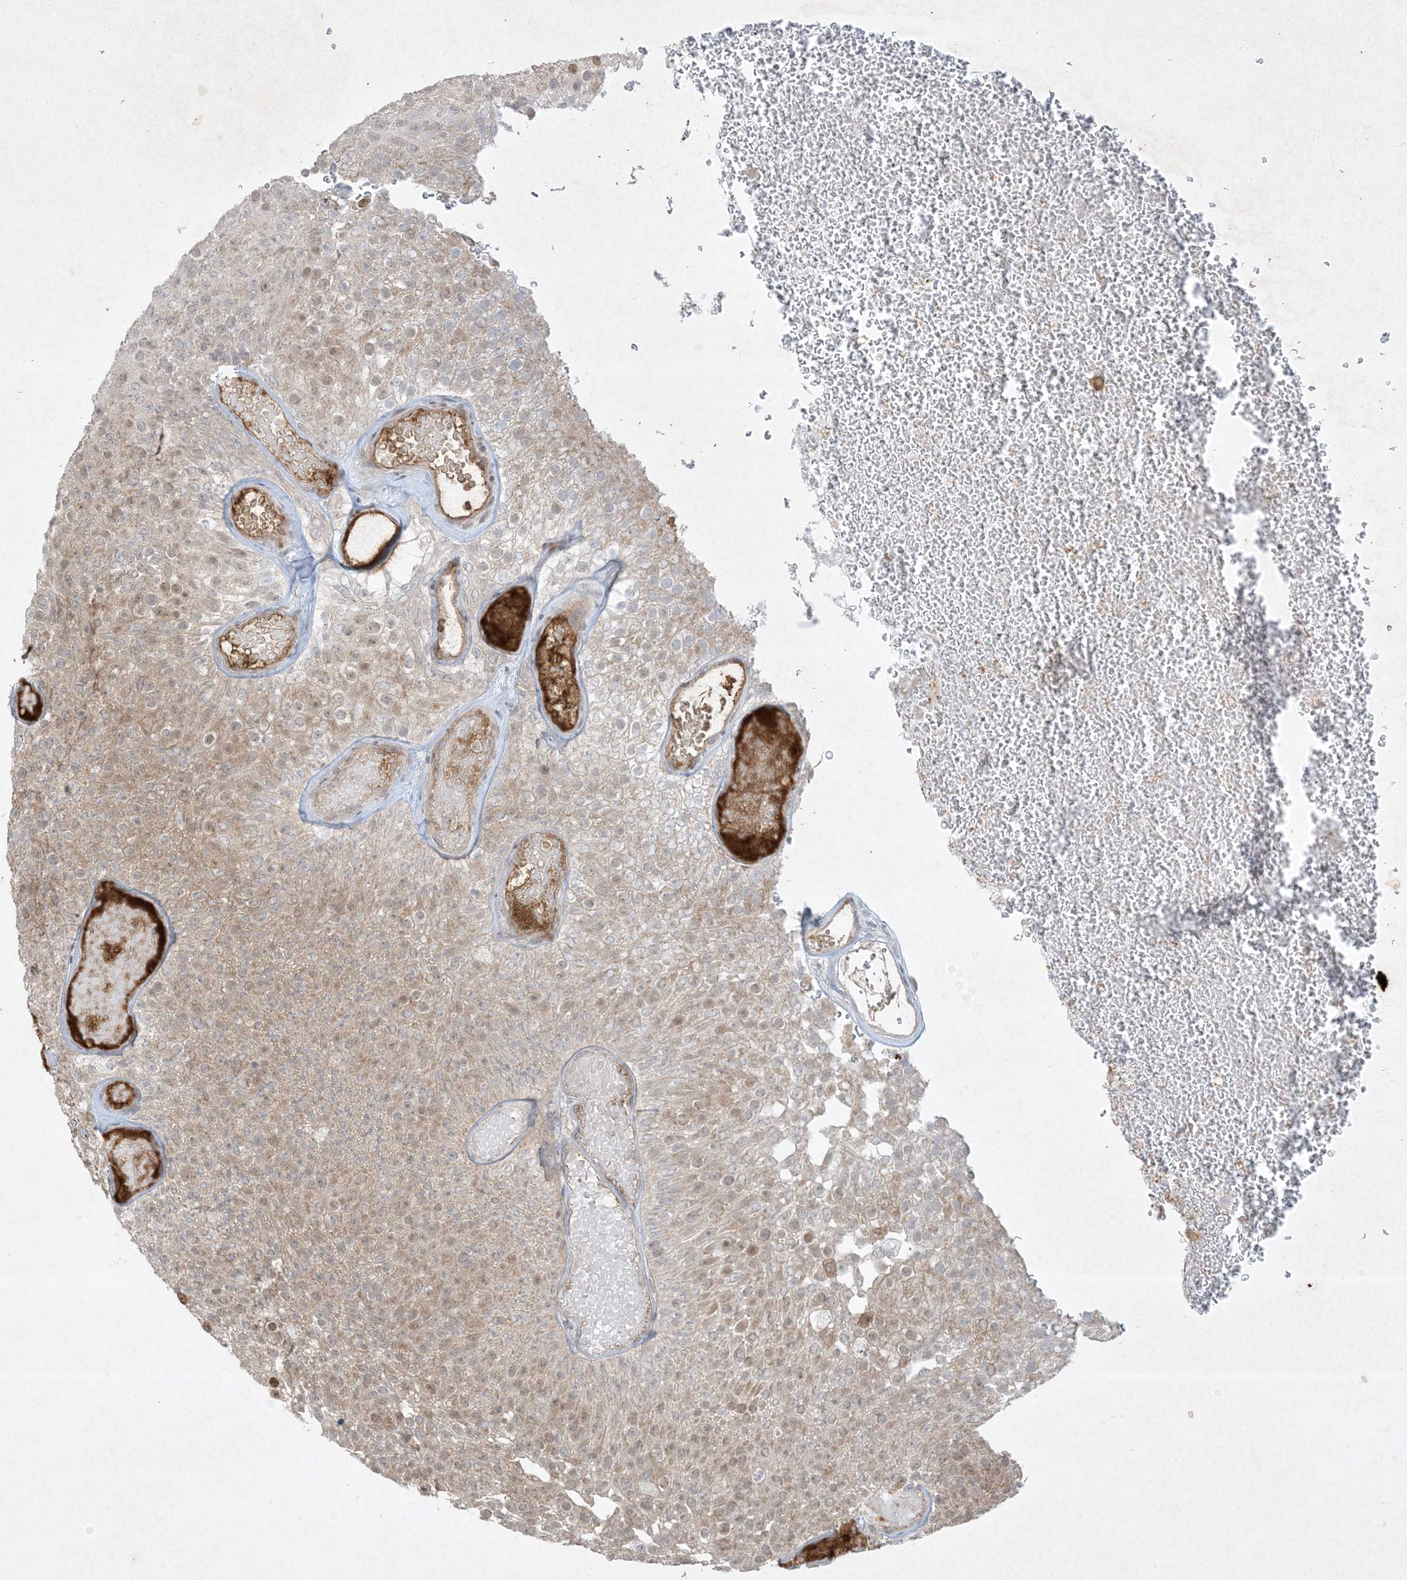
{"staining": {"intensity": "weak", "quantity": "25%-75%", "location": "cytoplasmic/membranous,nuclear"}, "tissue": "urothelial cancer", "cell_type": "Tumor cells", "image_type": "cancer", "snomed": [{"axis": "morphology", "description": "Urothelial carcinoma, Low grade"}, {"axis": "topography", "description": "Urinary bladder"}], "caption": "Urothelial cancer stained with a protein marker displays weak staining in tumor cells.", "gene": "FETUB", "patient": {"sex": "male", "age": 78}}